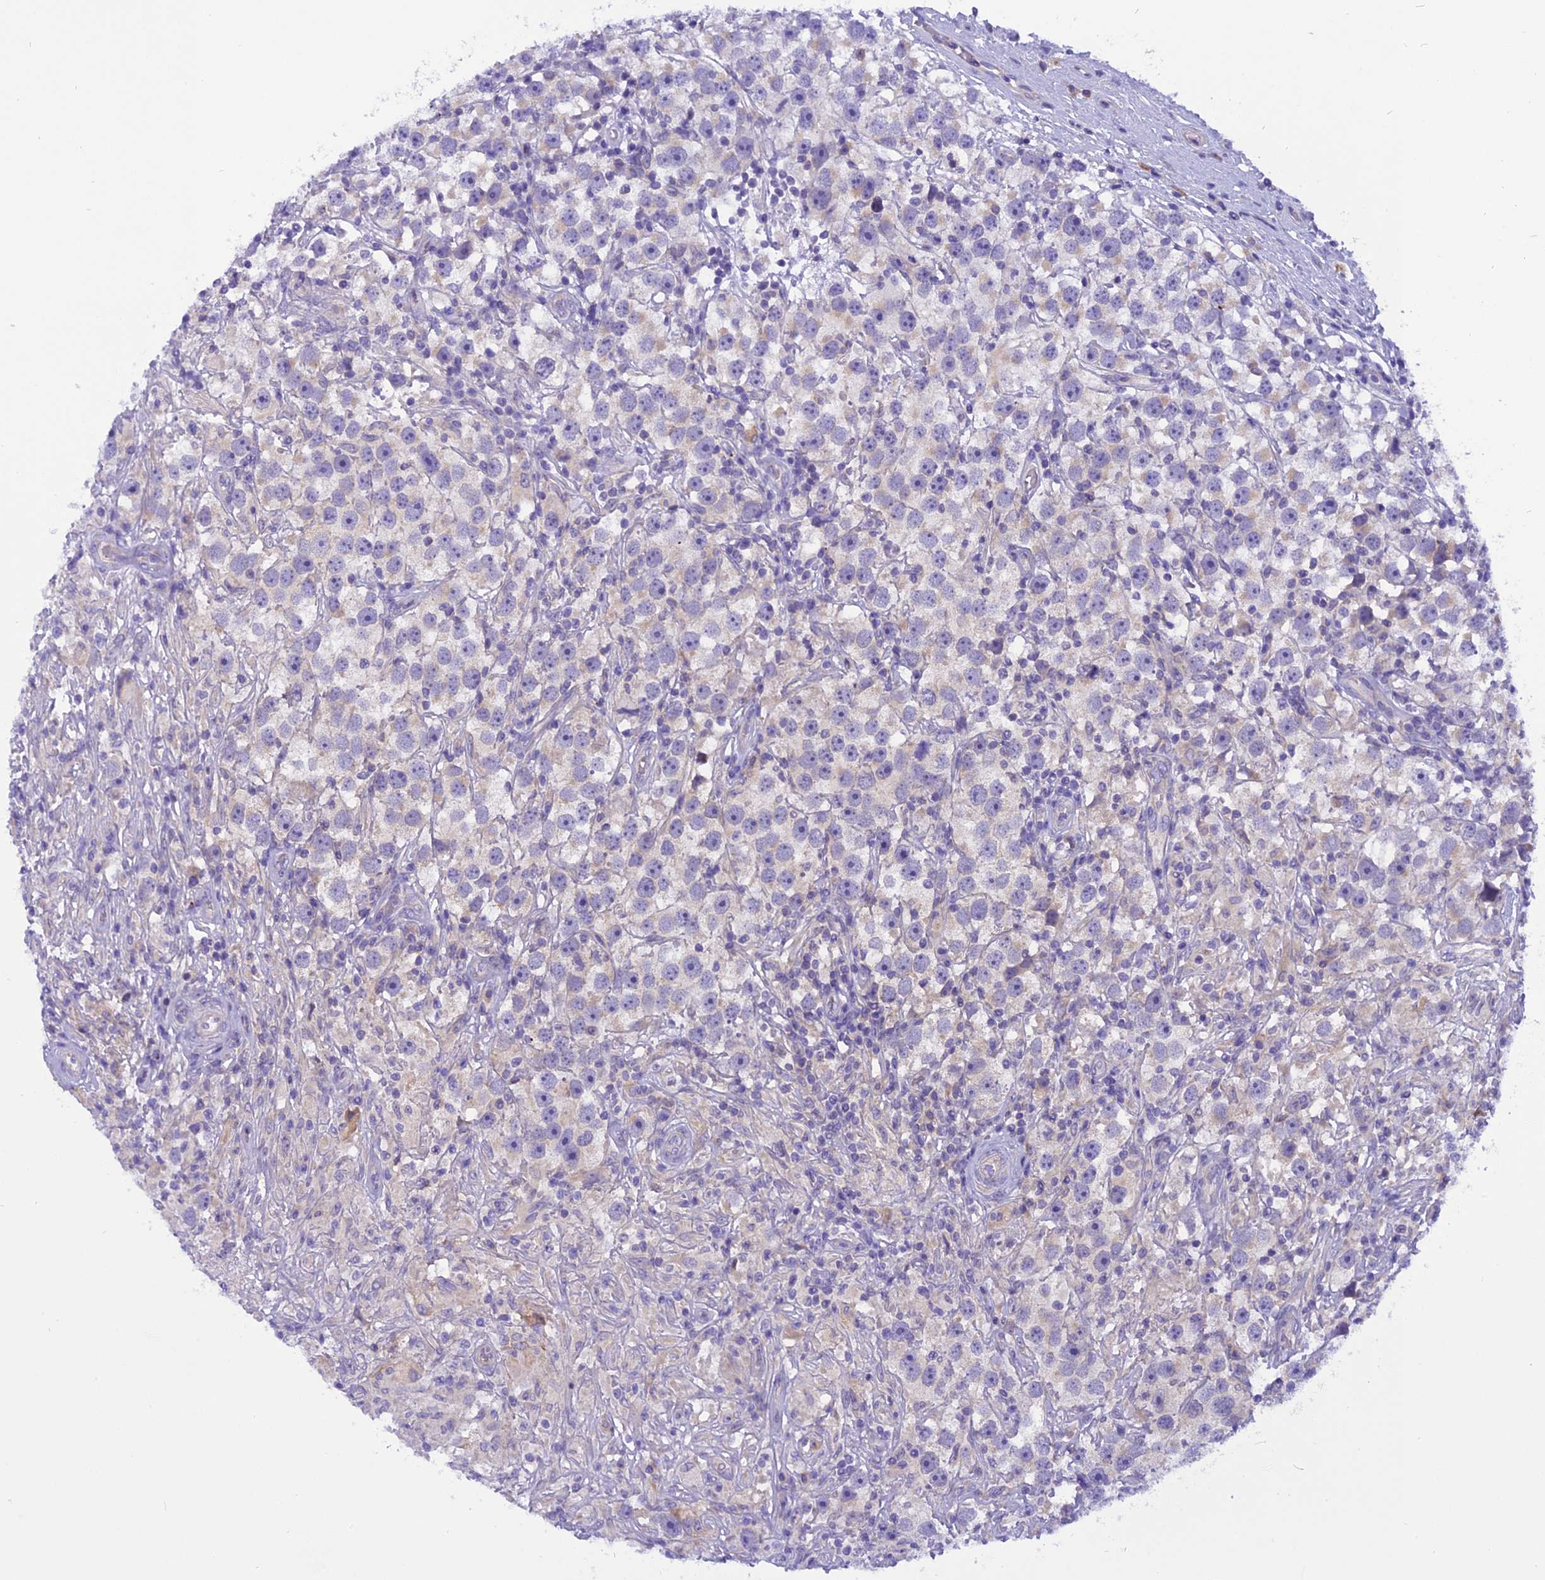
{"staining": {"intensity": "negative", "quantity": "none", "location": "none"}, "tissue": "testis cancer", "cell_type": "Tumor cells", "image_type": "cancer", "snomed": [{"axis": "morphology", "description": "Seminoma, NOS"}, {"axis": "topography", "description": "Testis"}], "caption": "This is an immunohistochemistry (IHC) micrograph of testis seminoma. There is no positivity in tumor cells.", "gene": "TRIM3", "patient": {"sex": "male", "age": 49}}